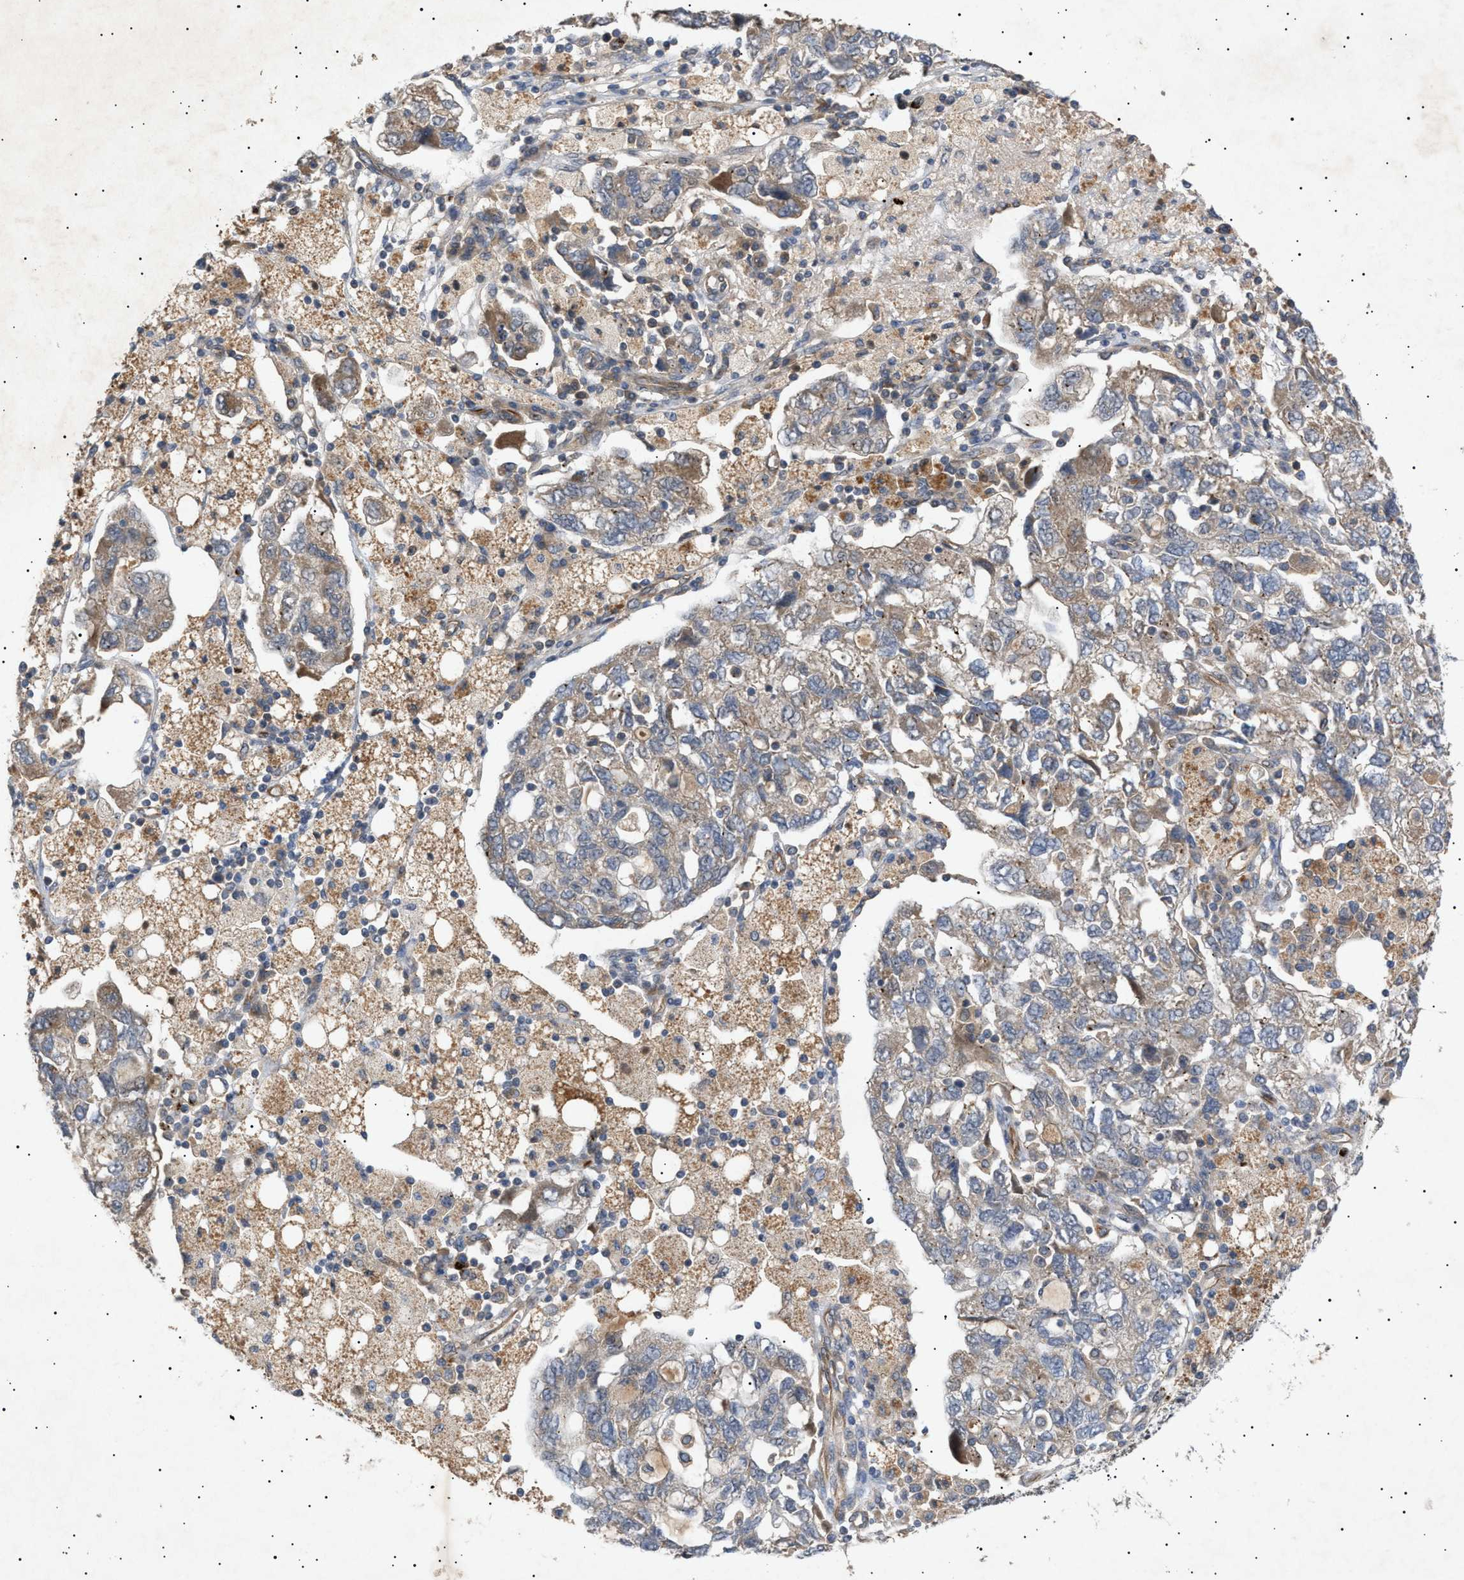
{"staining": {"intensity": "weak", "quantity": ">75%", "location": "cytoplasmic/membranous"}, "tissue": "ovarian cancer", "cell_type": "Tumor cells", "image_type": "cancer", "snomed": [{"axis": "morphology", "description": "Carcinoma, NOS"}, {"axis": "morphology", "description": "Cystadenocarcinoma, serous, NOS"}, {"axis": "topography", "description": "Ovary"}], "caption": "Brown immunohistochemical staining in human ovarian serous cystadenocarcinoma exhibits weak cytoplasmic/membranous positivity in about >75% of tumor cells. Ihc stains the protein of interest in brown and the nuclei are stained blue.", "gene": "SIRT5", "patient": {"sex": "female", "age": 69}}